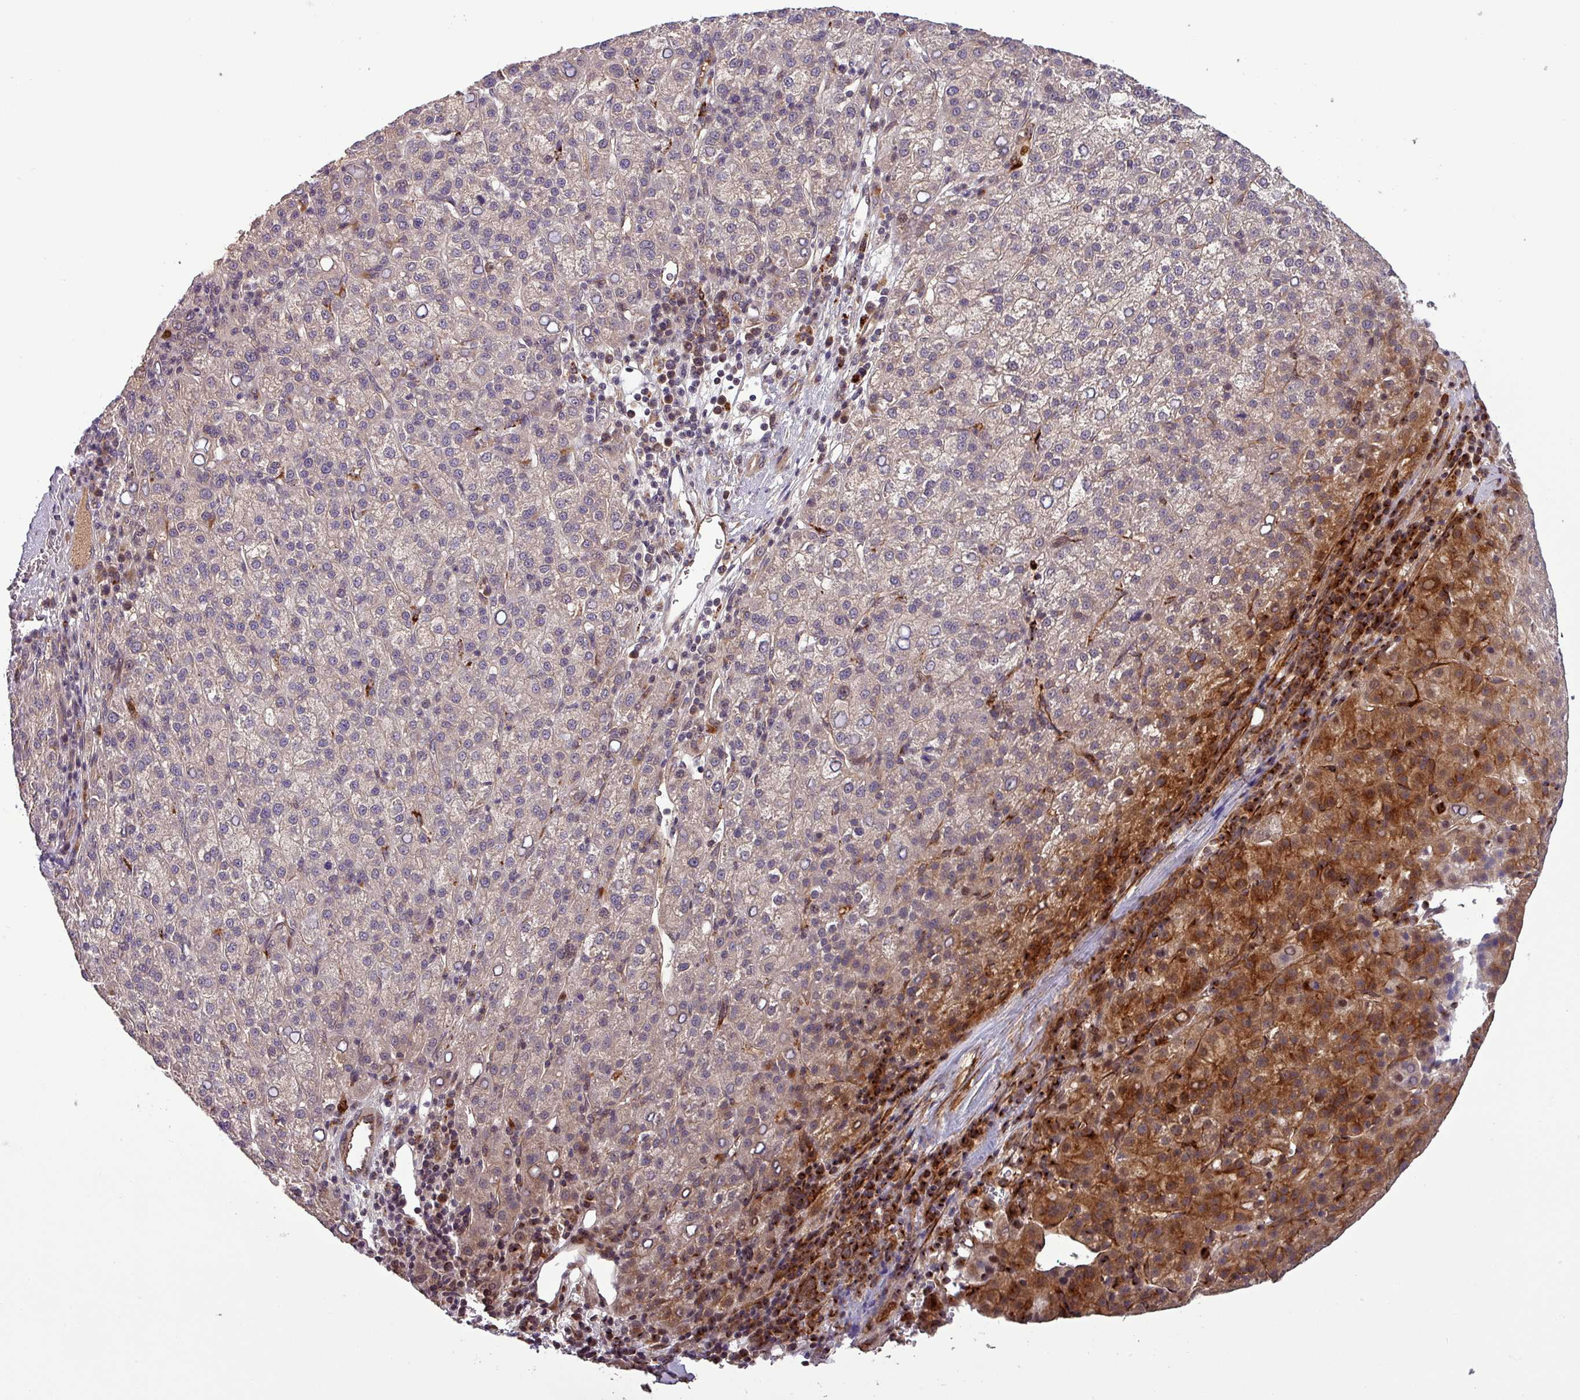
{"staining": {"intensity": "moderate", "quantity": "<25%", "location": "cytoplasmic/membranous"}, "tissue": "liver cancer", "cell_type": "Tumor cells", "image_type": "cancer", "snomed": [{"axis": "morphology", "description": "Carcinoma, Hepatocellular, NOS"}, {"axis": "topography", "description": "Liver"}], "caption": "Liver hepatocellular carcinoma stained for a protein (brown) displays moderate cytoplasmic/membranous positive expression in approximately <25% of tumor cells.", "gene": "PUS1", "patient": {"sex": "female", "age": 58}}